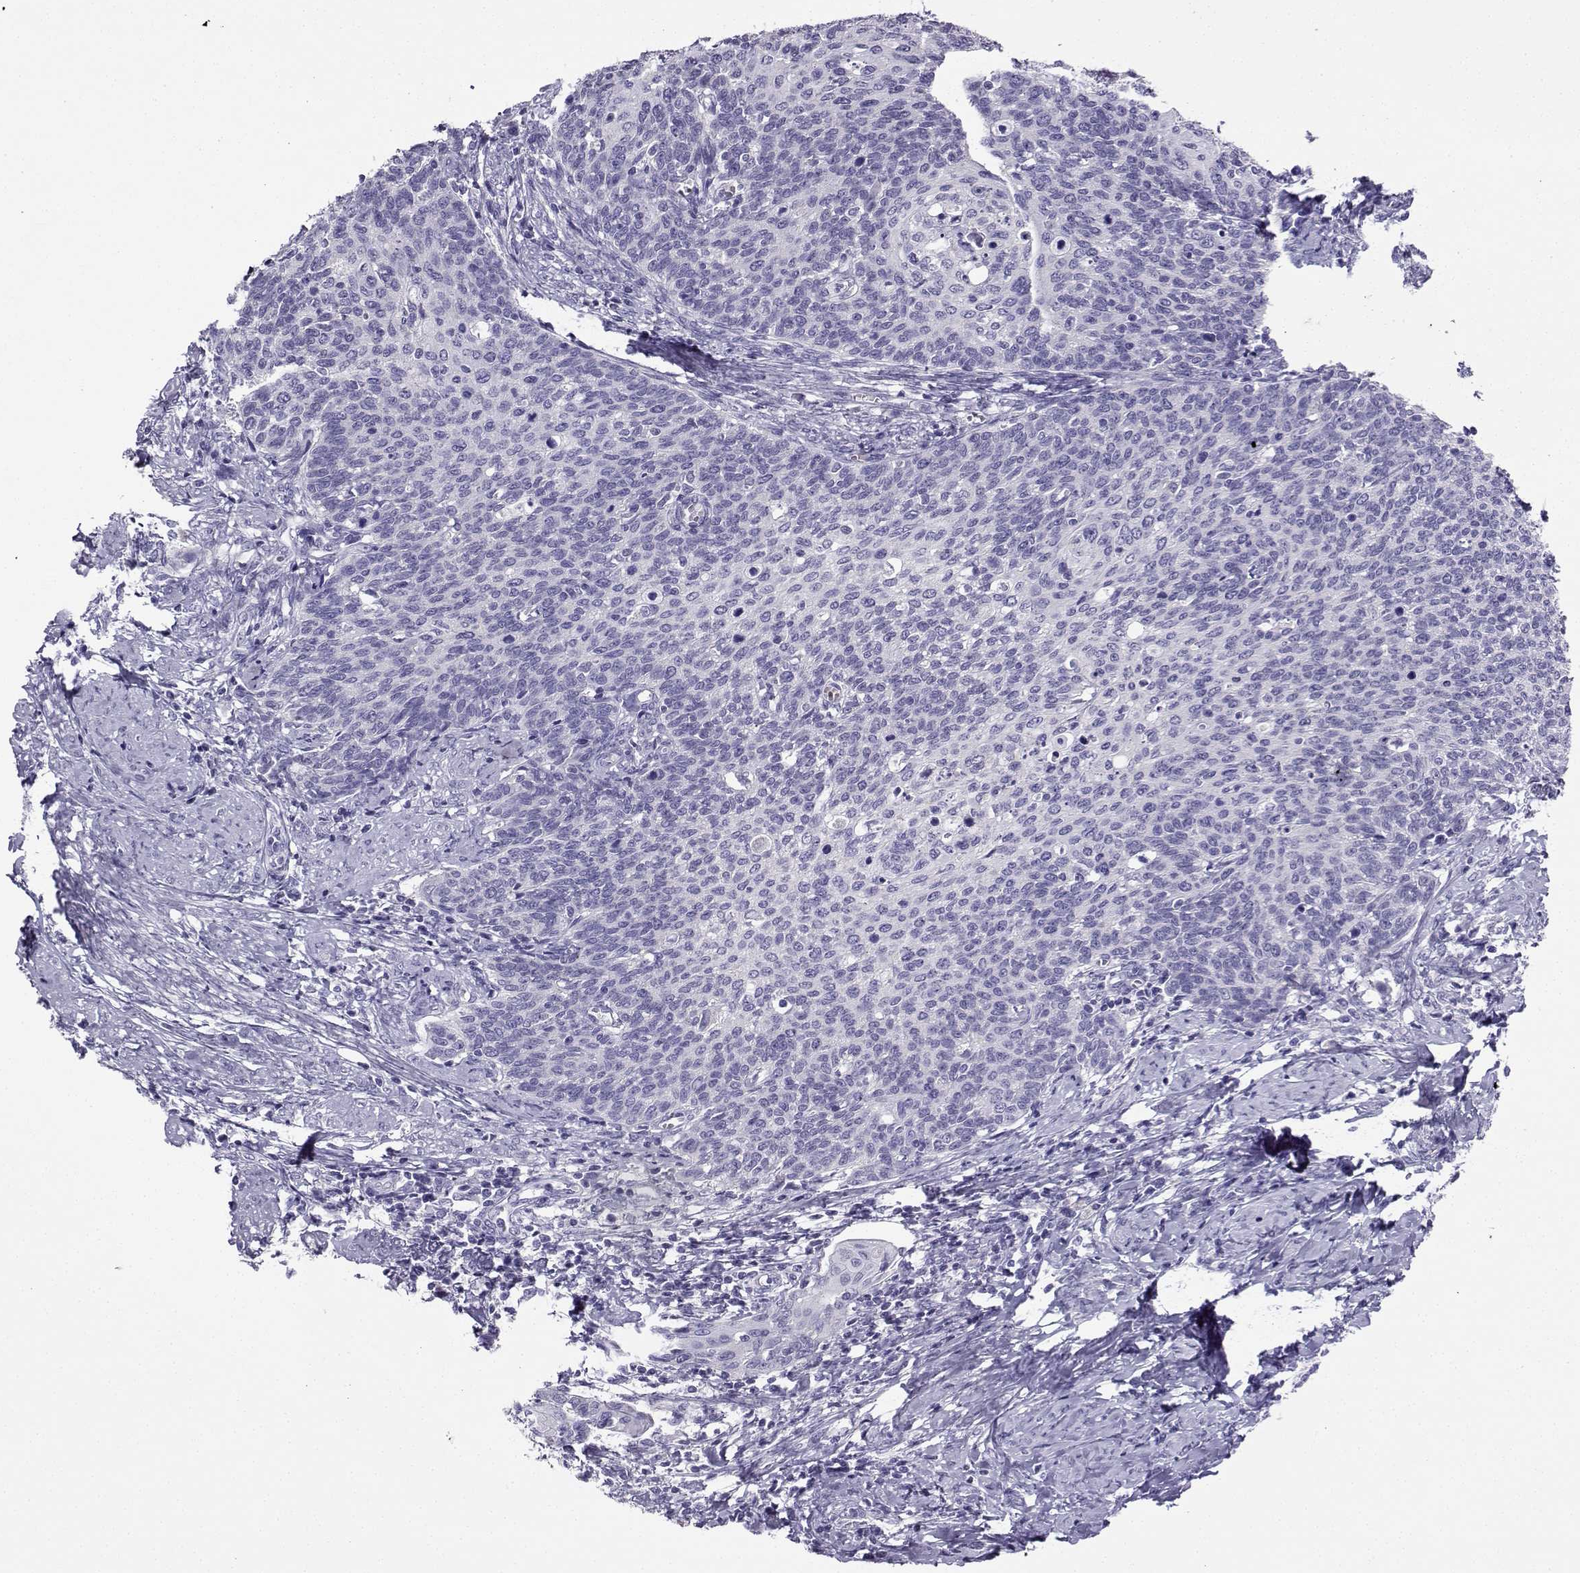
{"staining": {"intensity": "negative", "quantity": "none", "location": "none"}, "tissue": "cervical cancer", "cell_type": "Tumor cells", "image_type": "cancer", "snomed": [{"axis": "morphology", "description": "Normal tissue, NOS"}, {"axis": "morphology", "description": "Squamous cell carcinoma, NOS"}, {"axis": "topography", "description": "Cervix"}], "caption": "The micrograph demonstrates no staining of tumor cells in cervical squamous cell carcinoma.", "gene": "LINGO1", "patient": {"sex": "female", "age": 39}}